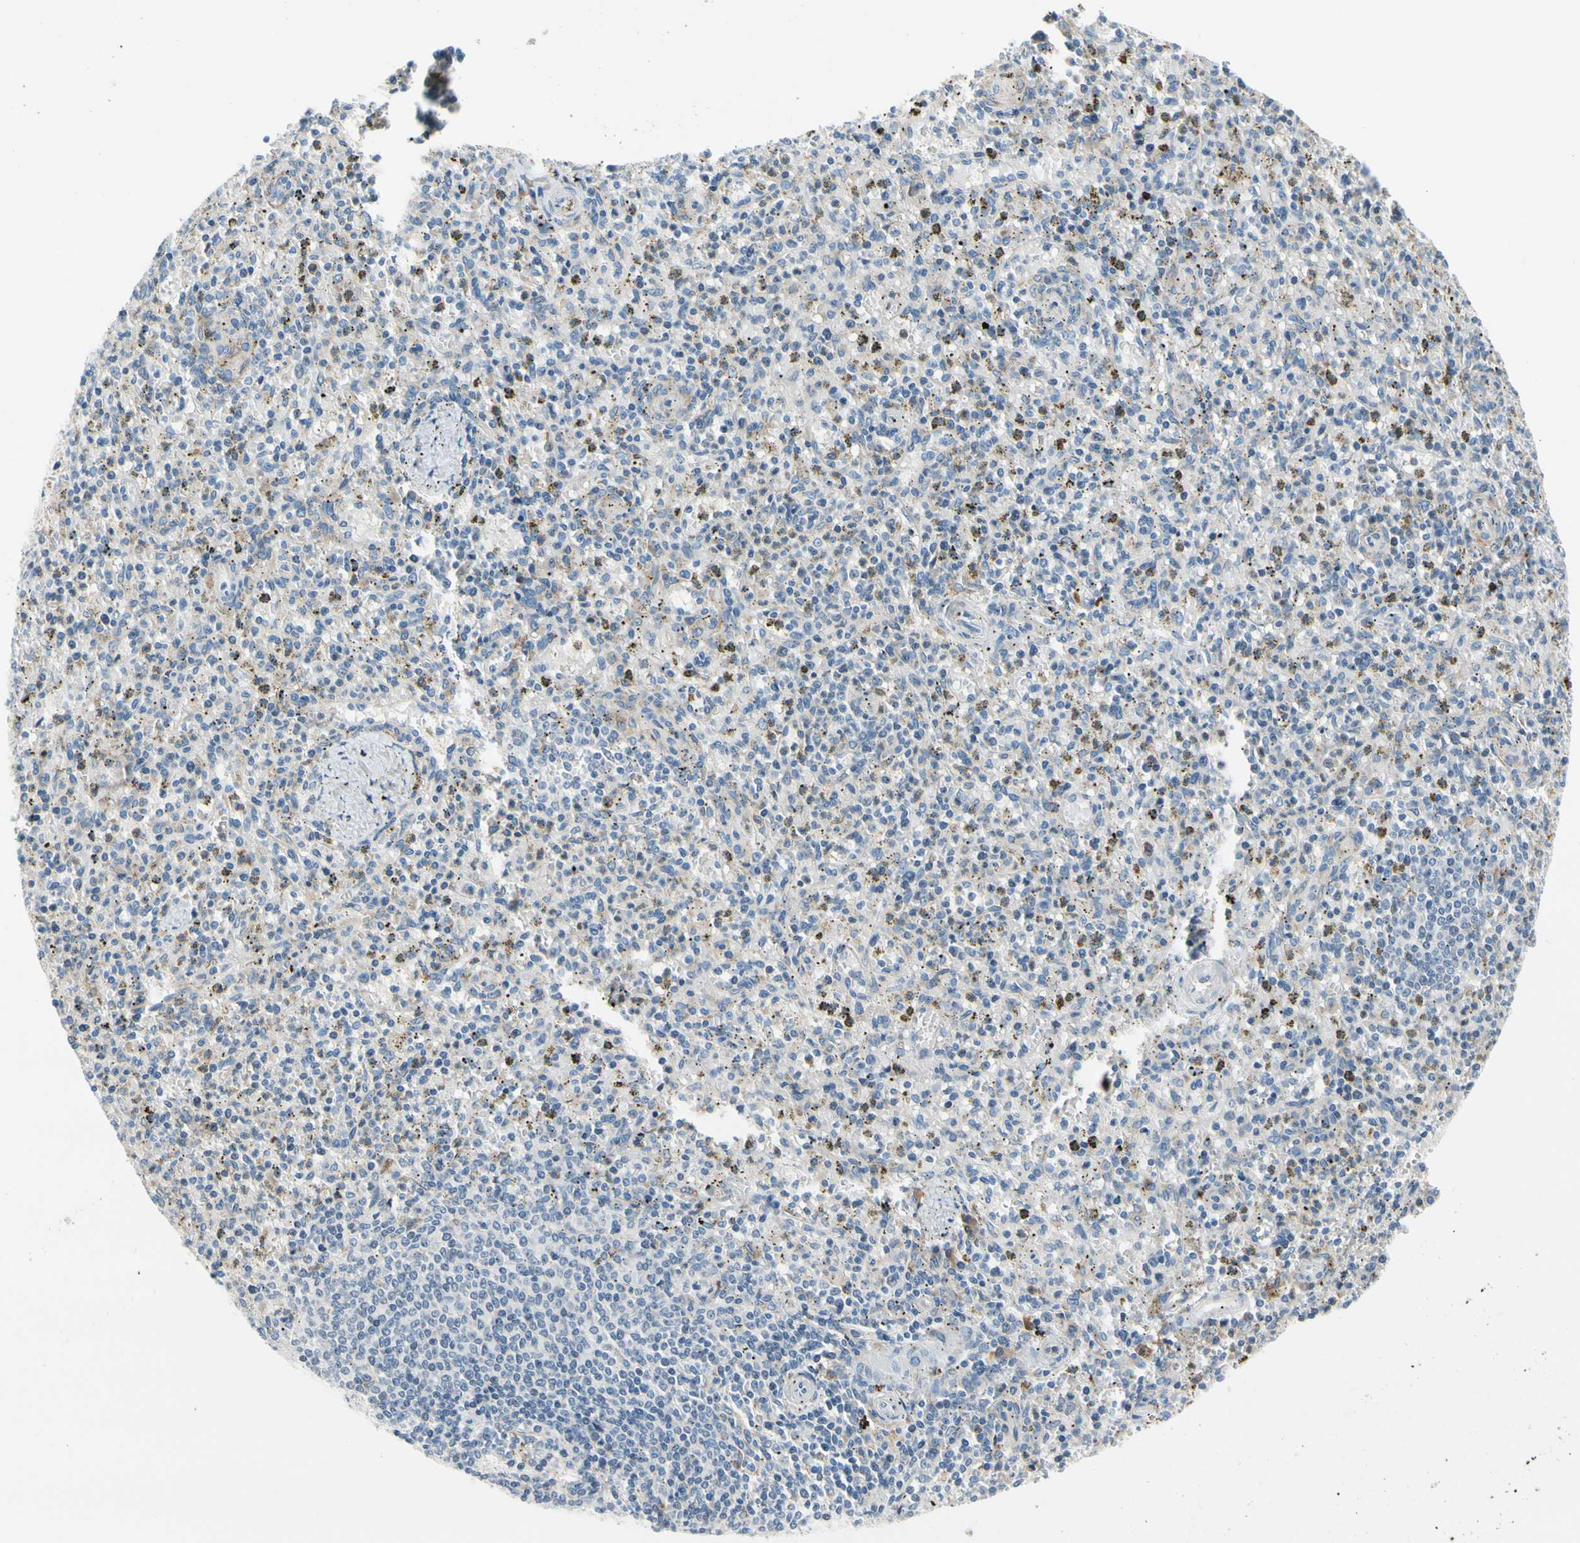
{"staining": {"intensity": "negative", "quantity": "none", "location": "none"}, "tissue": "spleen", "cell_type": "Cells in red pulp", "image_type": "normal", "snomed": [{"axis": "morphology", "description": "Normal tissue, NOS"}, {"axis": "topography", "description": "Spleen"}], "caption": "DAB immunohistochemical staining of normal spleen exhibits no significant expression in cells in red pulp. (Brightfield microscopy of DAB immunohistochemistry (IHC) at high magnification).", "gene": "STXBP1", "patient": {"sex": "male", "age": 72}}